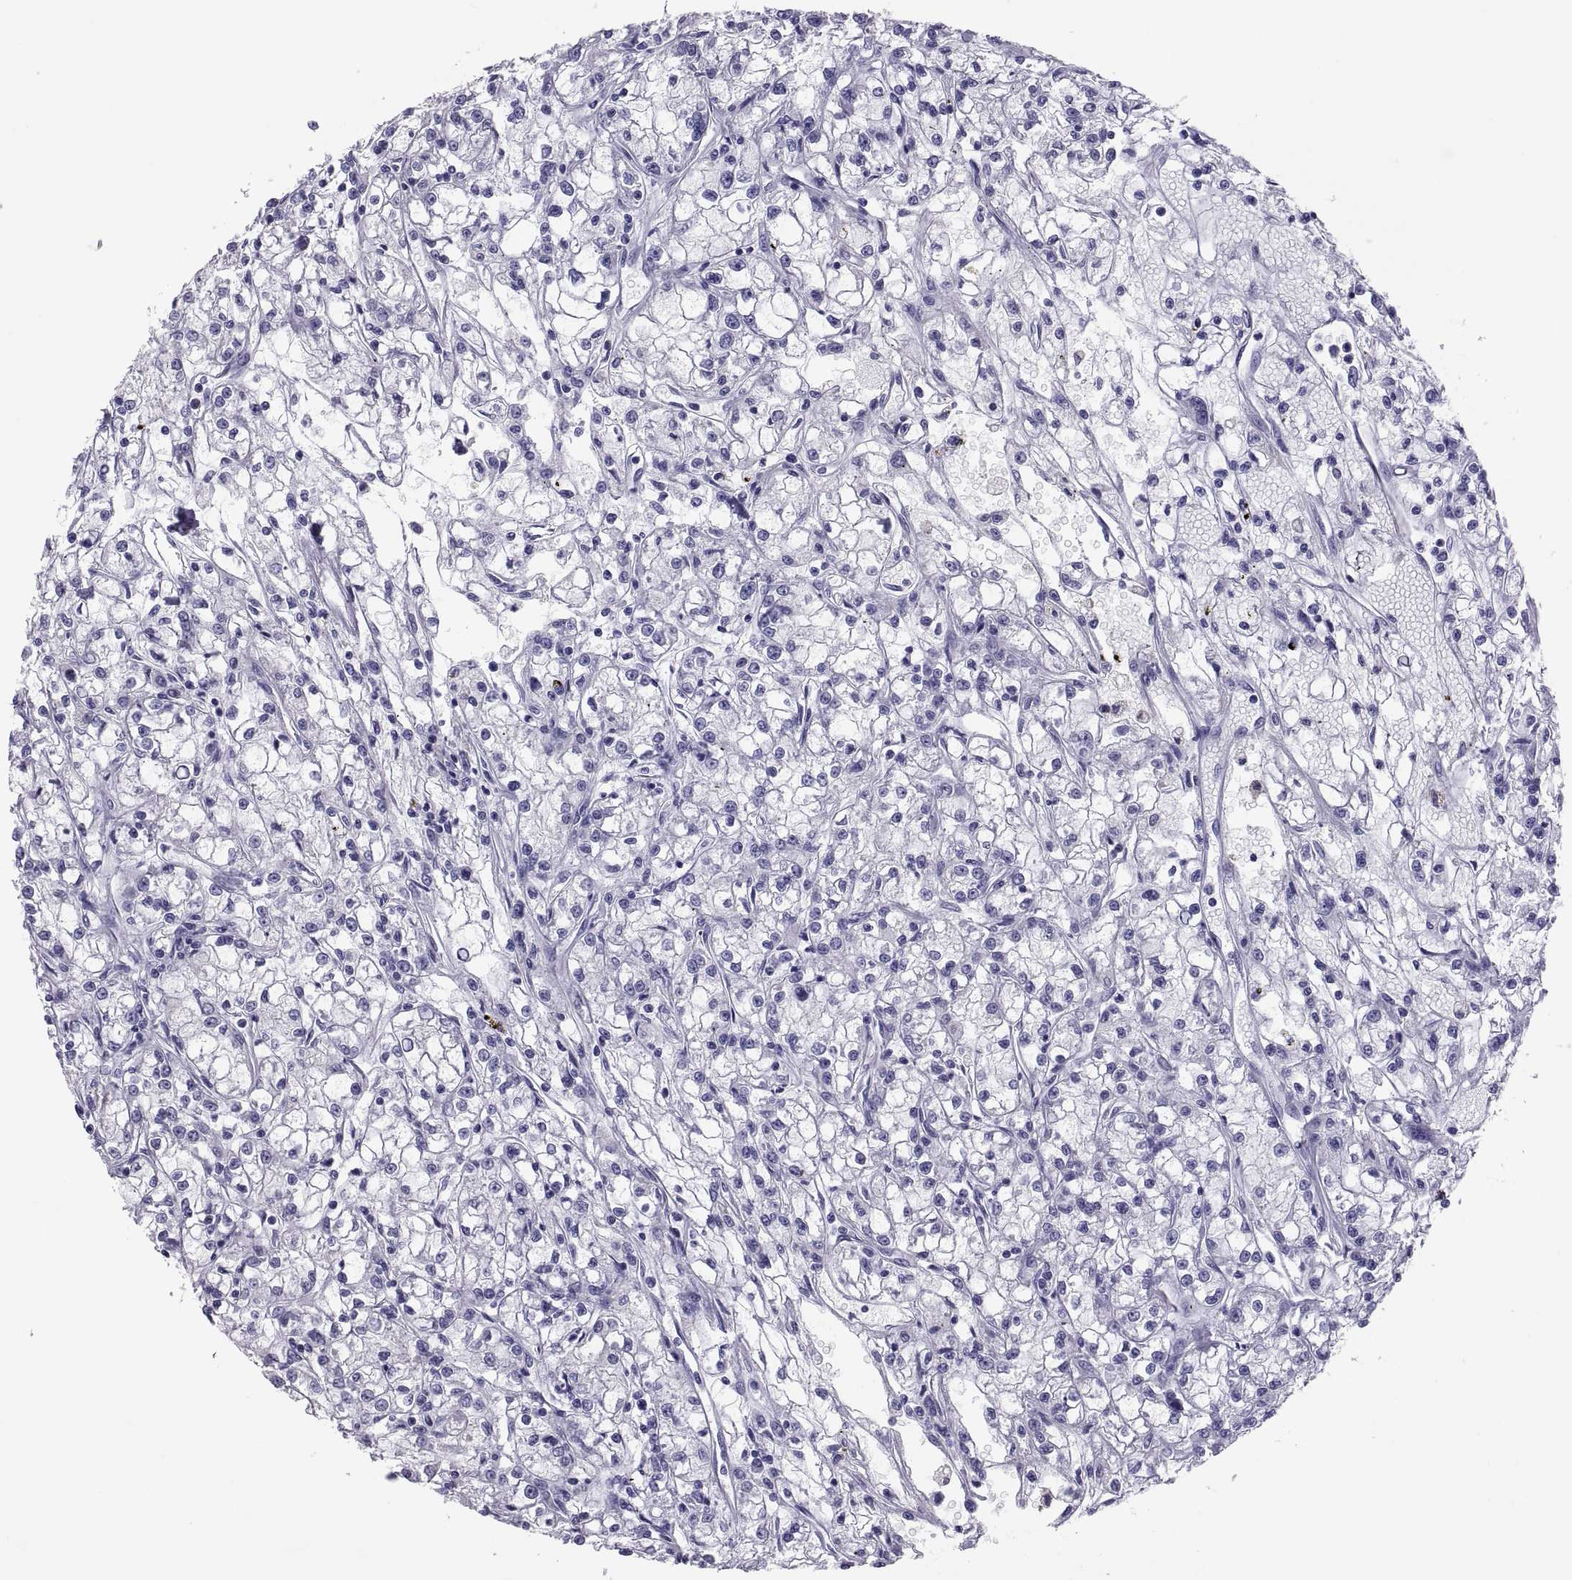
{"staining": {"intensity": "negative", "quantity": "none", "location": "none"}, "tissue": "renal cancer", "cell_type": "Tumor cells", "image_type": "cancer", "snomed": [{"axis": "morphology", "description": "Adenocarcinoma, NOS"}, {"axis": "topography", "description": "Kidney"}], "caption": "IHC micrograph of human renal cancer (adenocarcinoma) stained for a protein (brown), which reveals no expression in tumor cells. (DAB immunohistochemistry (IHC) visualized using brightfield microscopy, high magnification).", "gene": "RNASE12", "patient": {"sex": "female", "age": 59}}